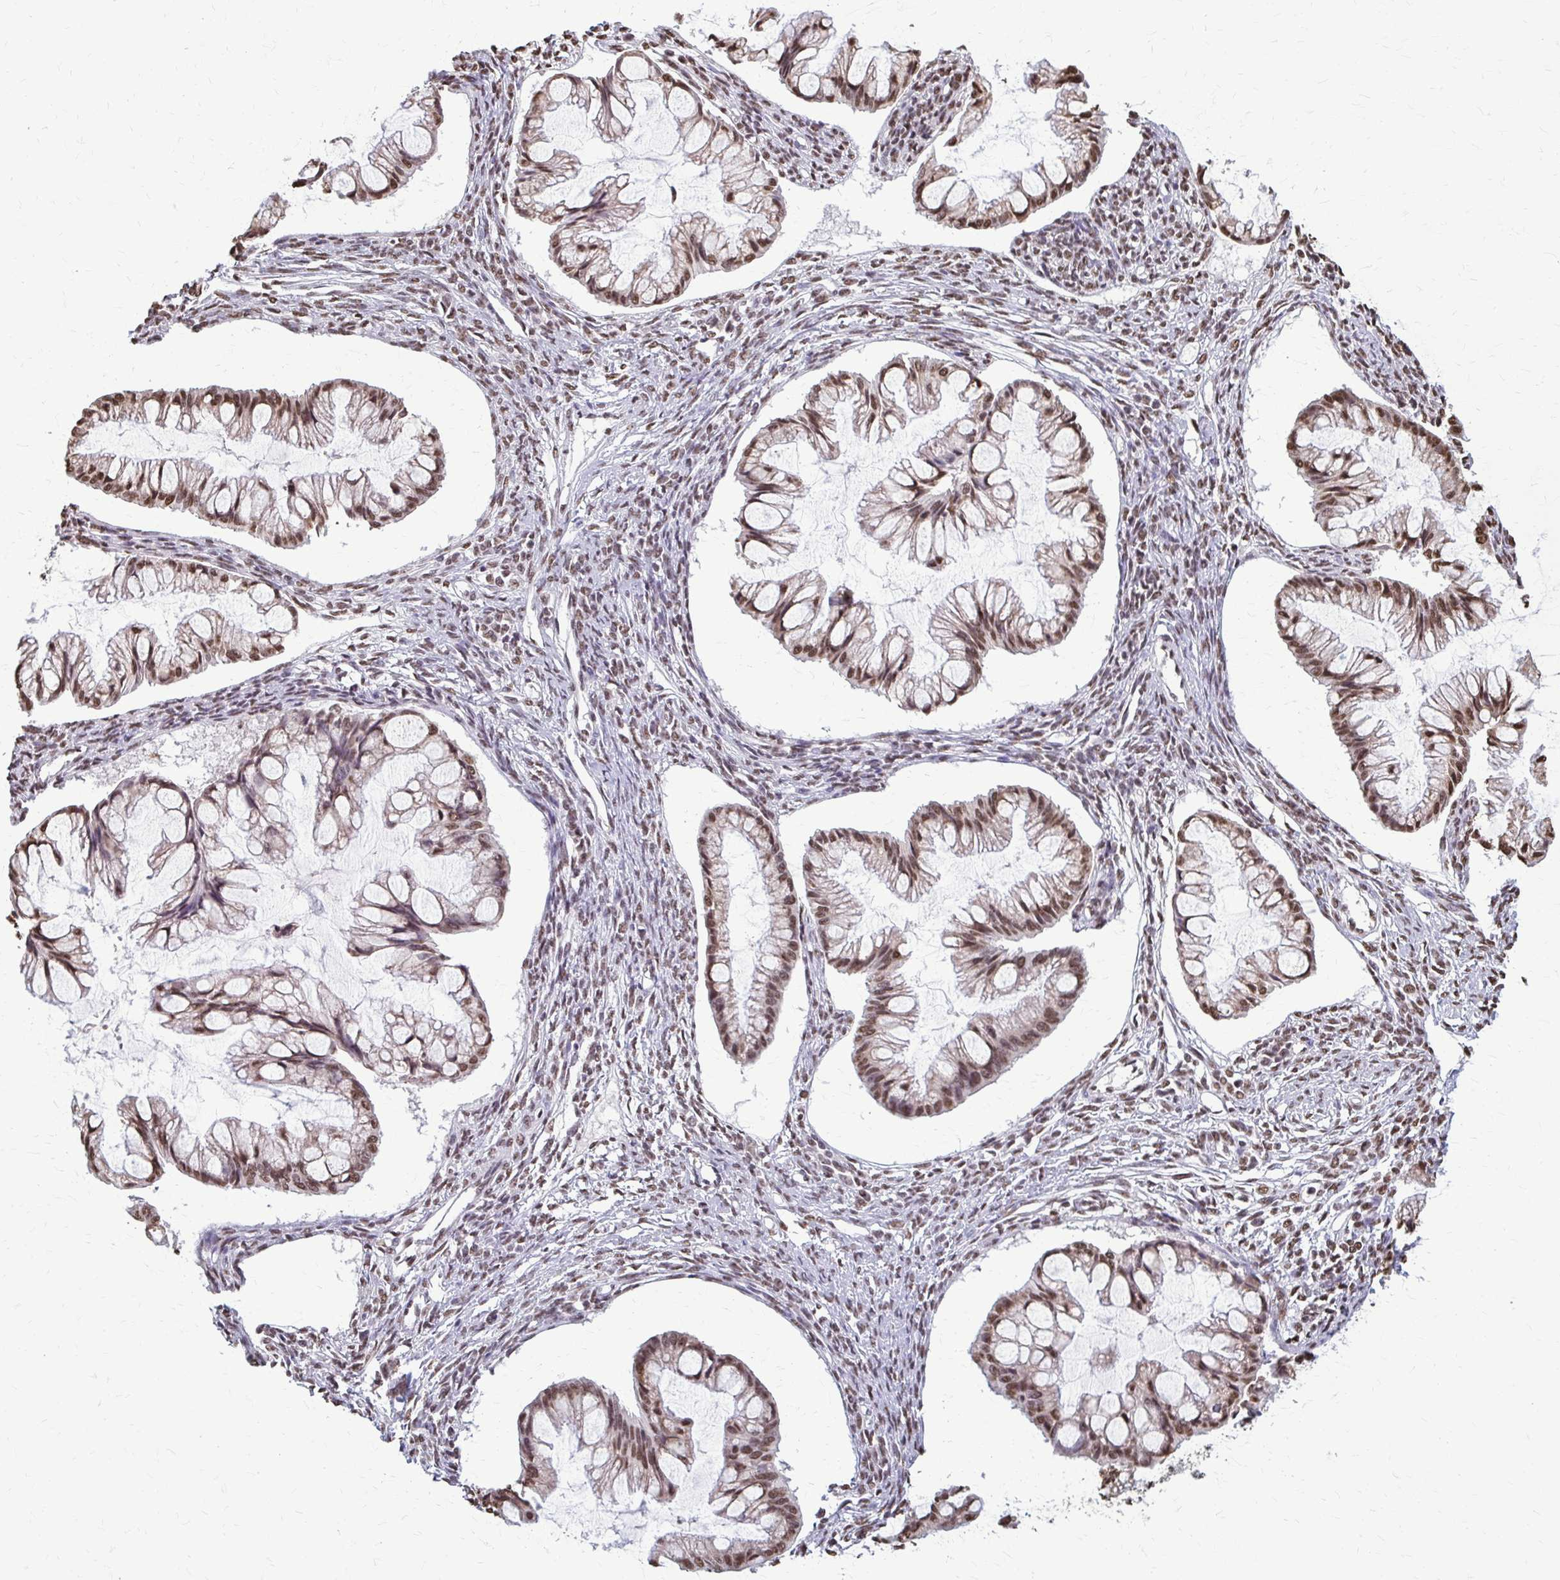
{"staining": {"intensity": "moderate", "quantity": ">75%", "location": "nuclear"}, "tissue": "ovarian cancer", "cell_type": "Tumor cells", "image_type": "cancer", "snomed": [{"axis": "morphology", "description": "Cystadenocarcinoma, mucinous, NOS"}, {"axis": "topography", "description": "Ovary"}], "caption": "High-power microscopy captured an immunohistochemistry (IHC) photomicrograph of ovarian cancer, revealing moderate nuclear expression in about >75% of tumor cells. (IHC, brightfield microscopy, high magnification).", "gene": "SNRPA", "patient": {"sex": "female", "age": 73}}